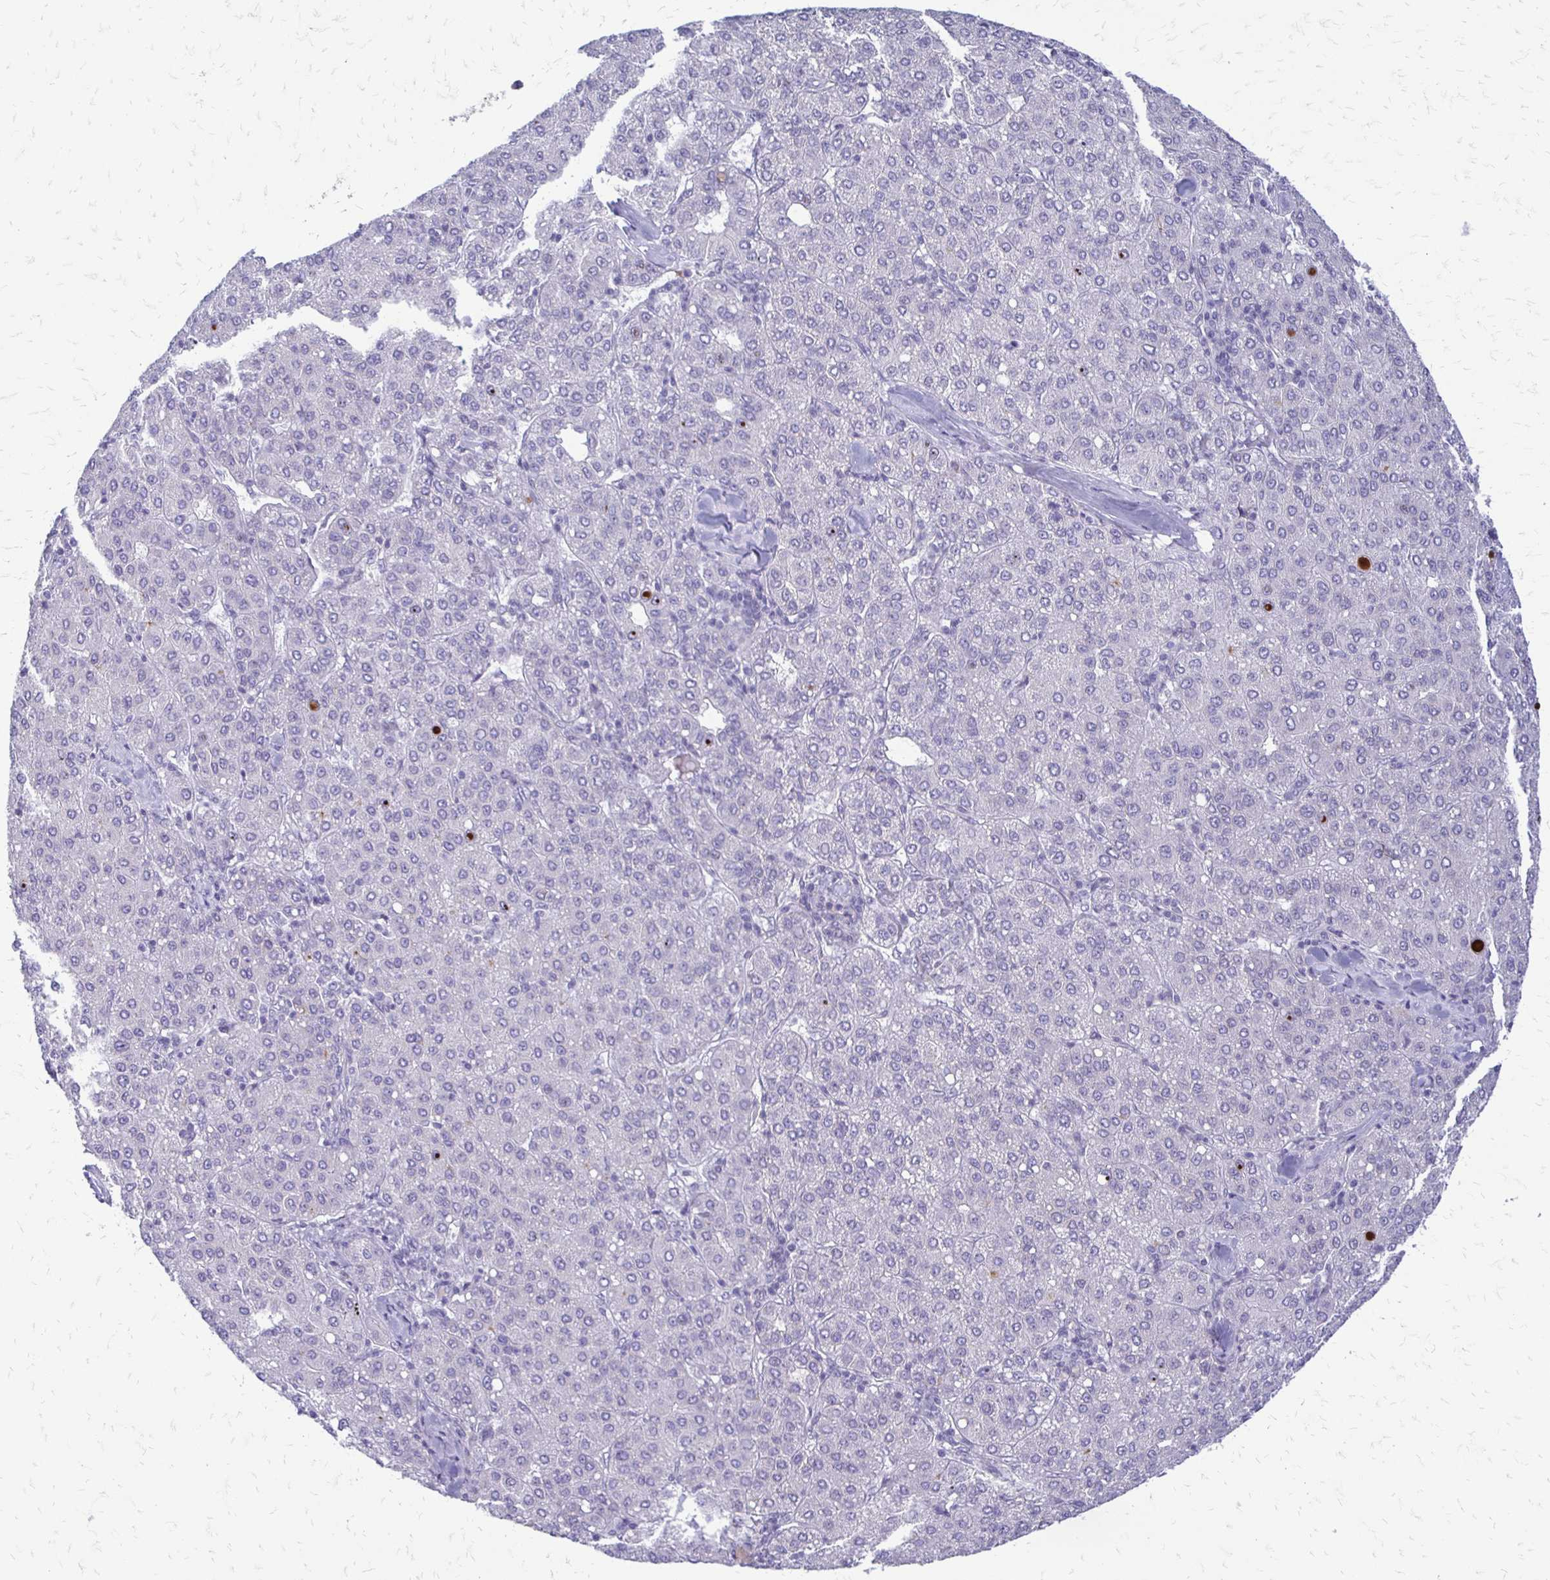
{"staining": {"intensity": "negative", "quantity": "none", "location": "none"}, "tissue": "liver cancer", "cell_type": "Tumor cells", "image_type": "cancer", "snomed": [{"axis": "morphology", "description": "Carcinoma, Hepatocellular, NOS"}, {"axis": "topography", "description": "Liver"}], "caption": "High magnification brightfield microscopy of hepatocellular carcinoma (liver) stained with DAB (3,3'-diaminobenzidine) (brown) and counterstained with hematoxylin (blue): tumor cells show no significant positivity.", "gene": "EPYC", "patient": {"sex": "male", "age": 65}}